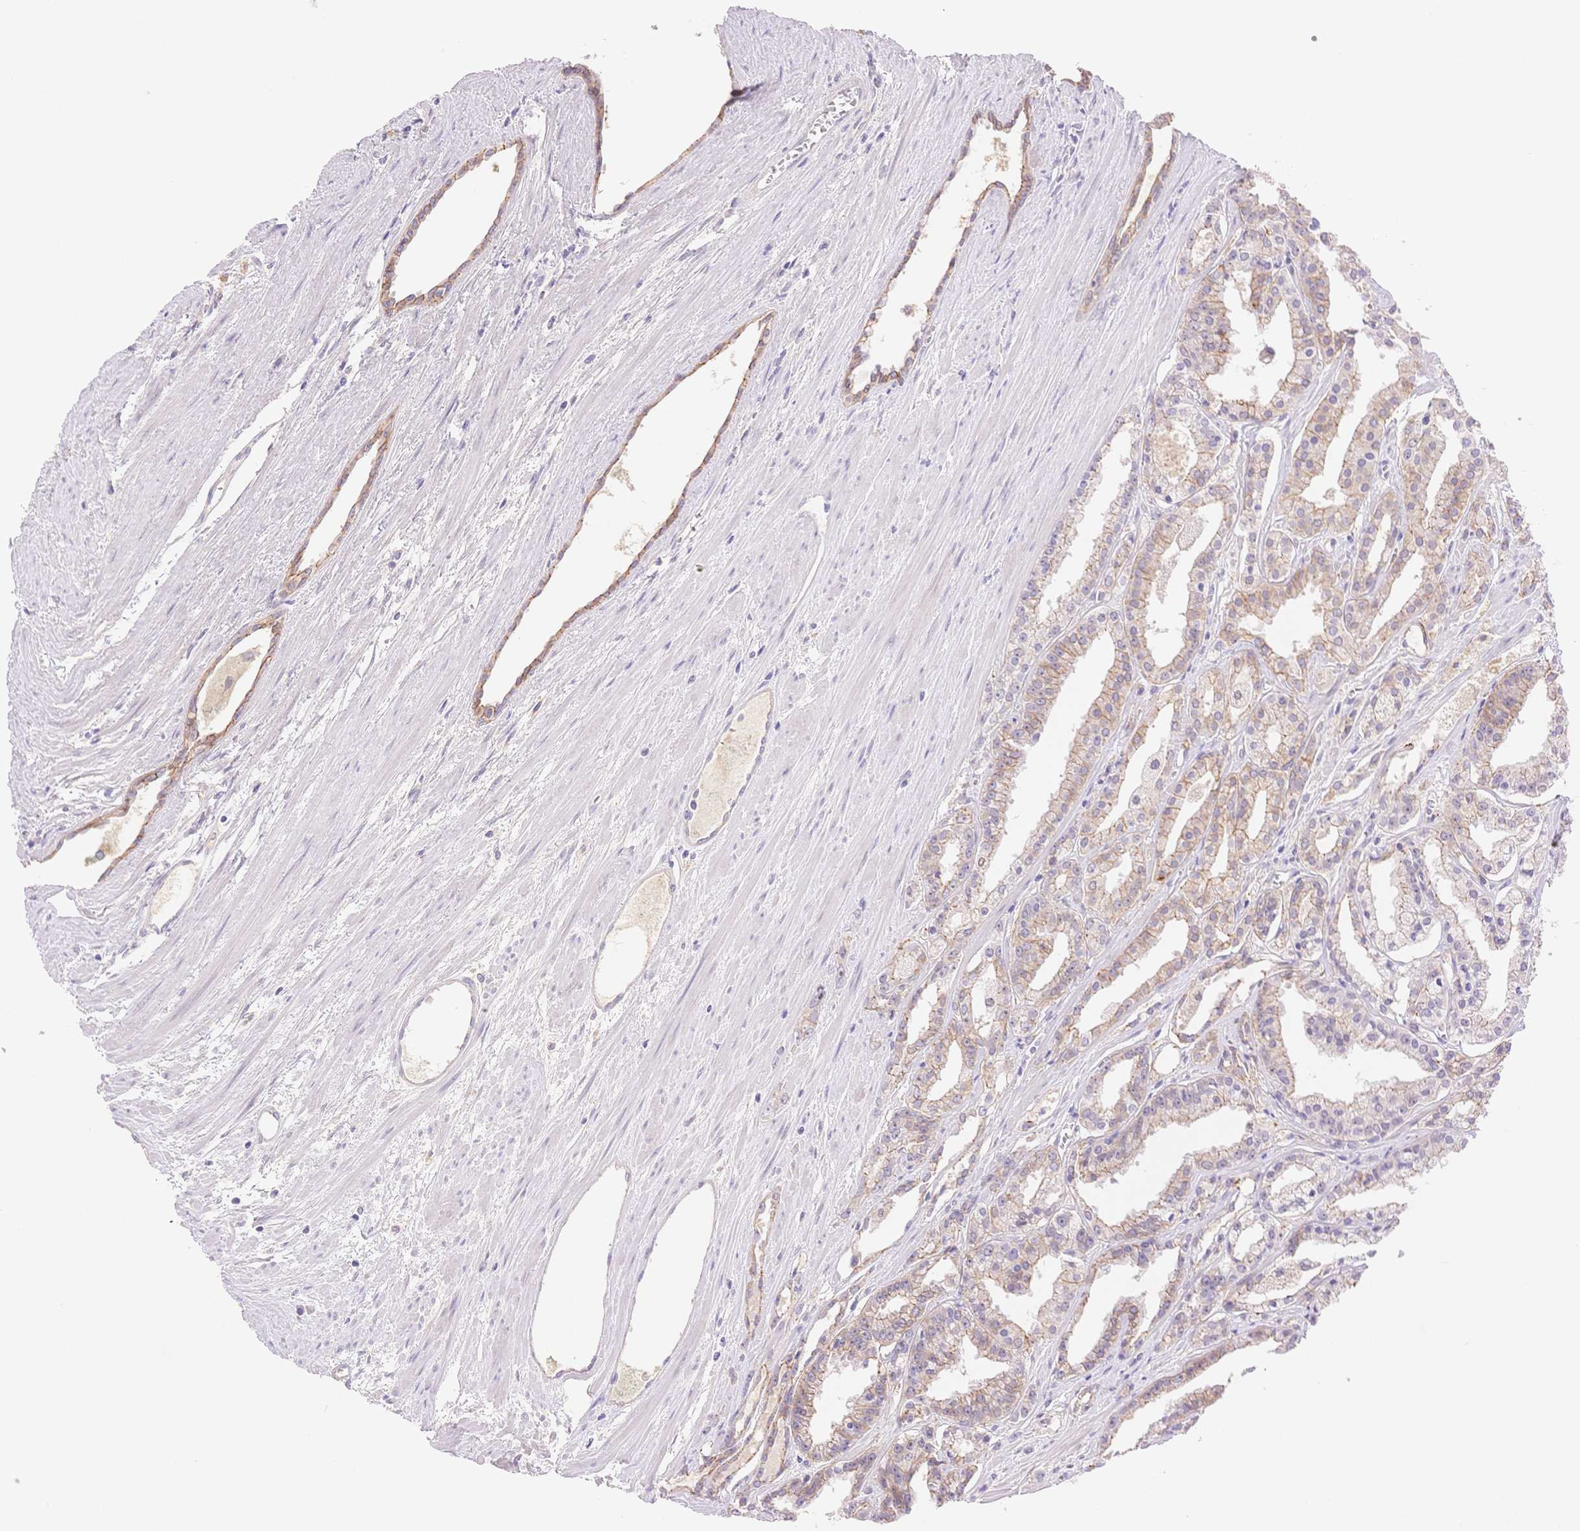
{"staining": {"intensity": "weak", "quantity": "25%-75%", "location": "cytoplasmic/membranous"}, "tissue": "prostate cancer", "cell_type": "Tumor cells", "image_type": "cancer", "snomed": [{"axis": "morphology", "description": "Adenocarcinoma, High grade"}, {"axis": "topography", "description": "Prostate"}], "caption": "An immunohistochemistry image of neoplastic tissue is shown. Protein staining in brown shows weak cytoplasmic/membranous positivity in prostate high-grade adenocarcinoma within tumor cells. (brown staining indicates protein expression, while blue staining denotes nuclei).", "gene": "WDR54", "patient": {"sex": "male", "age": 68}}